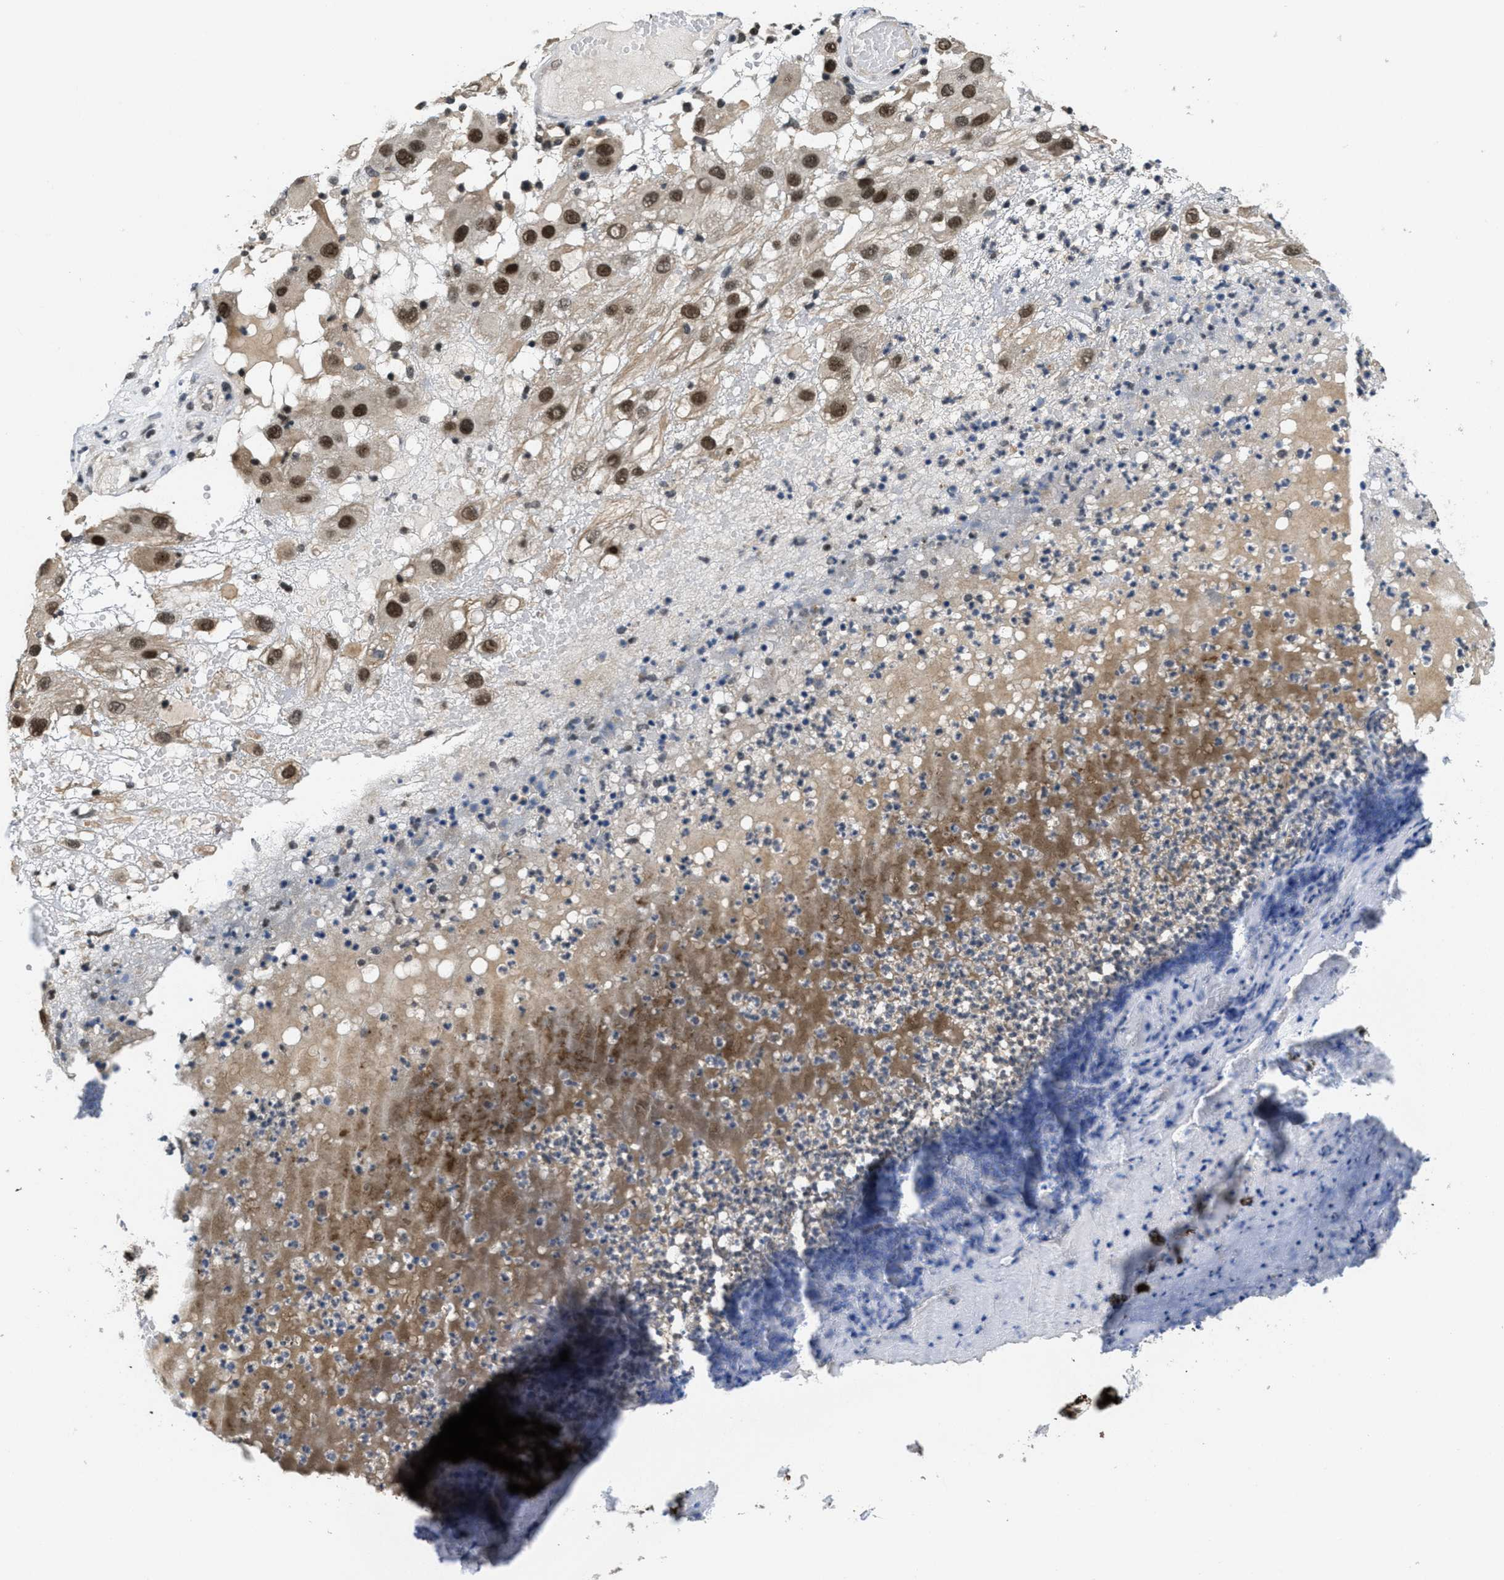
{"staining": {"intensity": "strong", "quantity": ">75%", "location": "cytoplasmic/membranous,nuclear"}, "tissue": "melanoma", "cell_type": "Tumor cells", "image_type": "cancer", "snomed": [{"axis": "morphology", "description": "Malignant melanoma, NOS"}, {"axis": "topography", "description": "Skin"}], "caption": "Tumor cells reveal high levels of strong cytoplasmic/membranous and nuclear staining in approximately >75% of cells in malignant melanoma.", "gene": "CUL4B", "patient": {"sex": "female", "age": 81}}